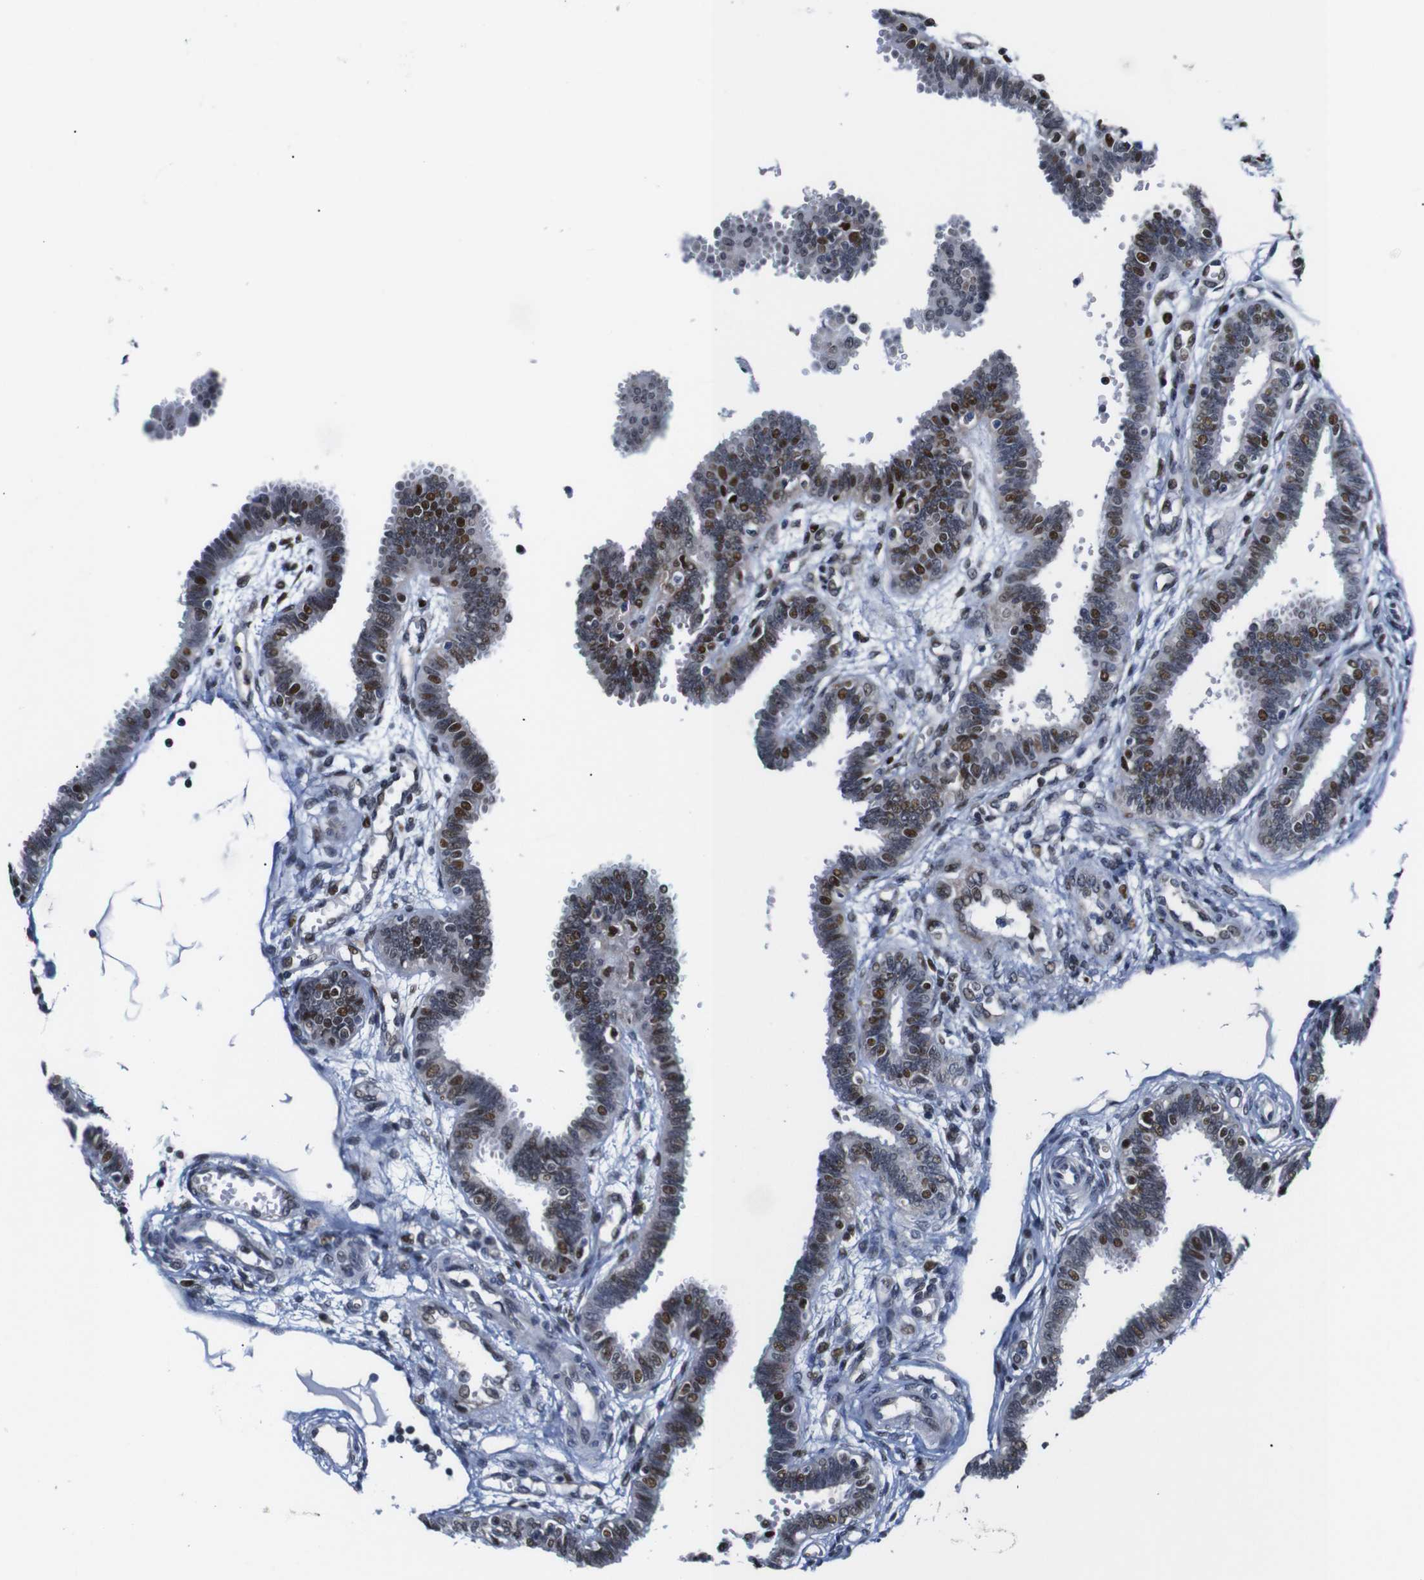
{"staining": {"intensity": "moderate", "quantity": "25%-75%", "location": "nuclear"}, "tissue": "fallopian tube", "cell_type": "Glandular cells", "image_type": "normal", "snomed": [{"axis": "morphology", "description": "Normal tissue, NOS"}, {"axis": "topography", "description": "Fallopian tube"}], "caption": "Immunohistochemistry staining of normal fallopian tube, which shows medium levels of moderate nuclear positivity in about 25%-75% of glandular cells indicating moderate nuclear protein expression. The staining was performed using DAB (3,3'-diaminobenzidine) (brown) for protein detection and nuclei were counterstained in hematoxylin (blue).", "gene": "GATA6", "patient": {"sex": "female", "age": 32}}